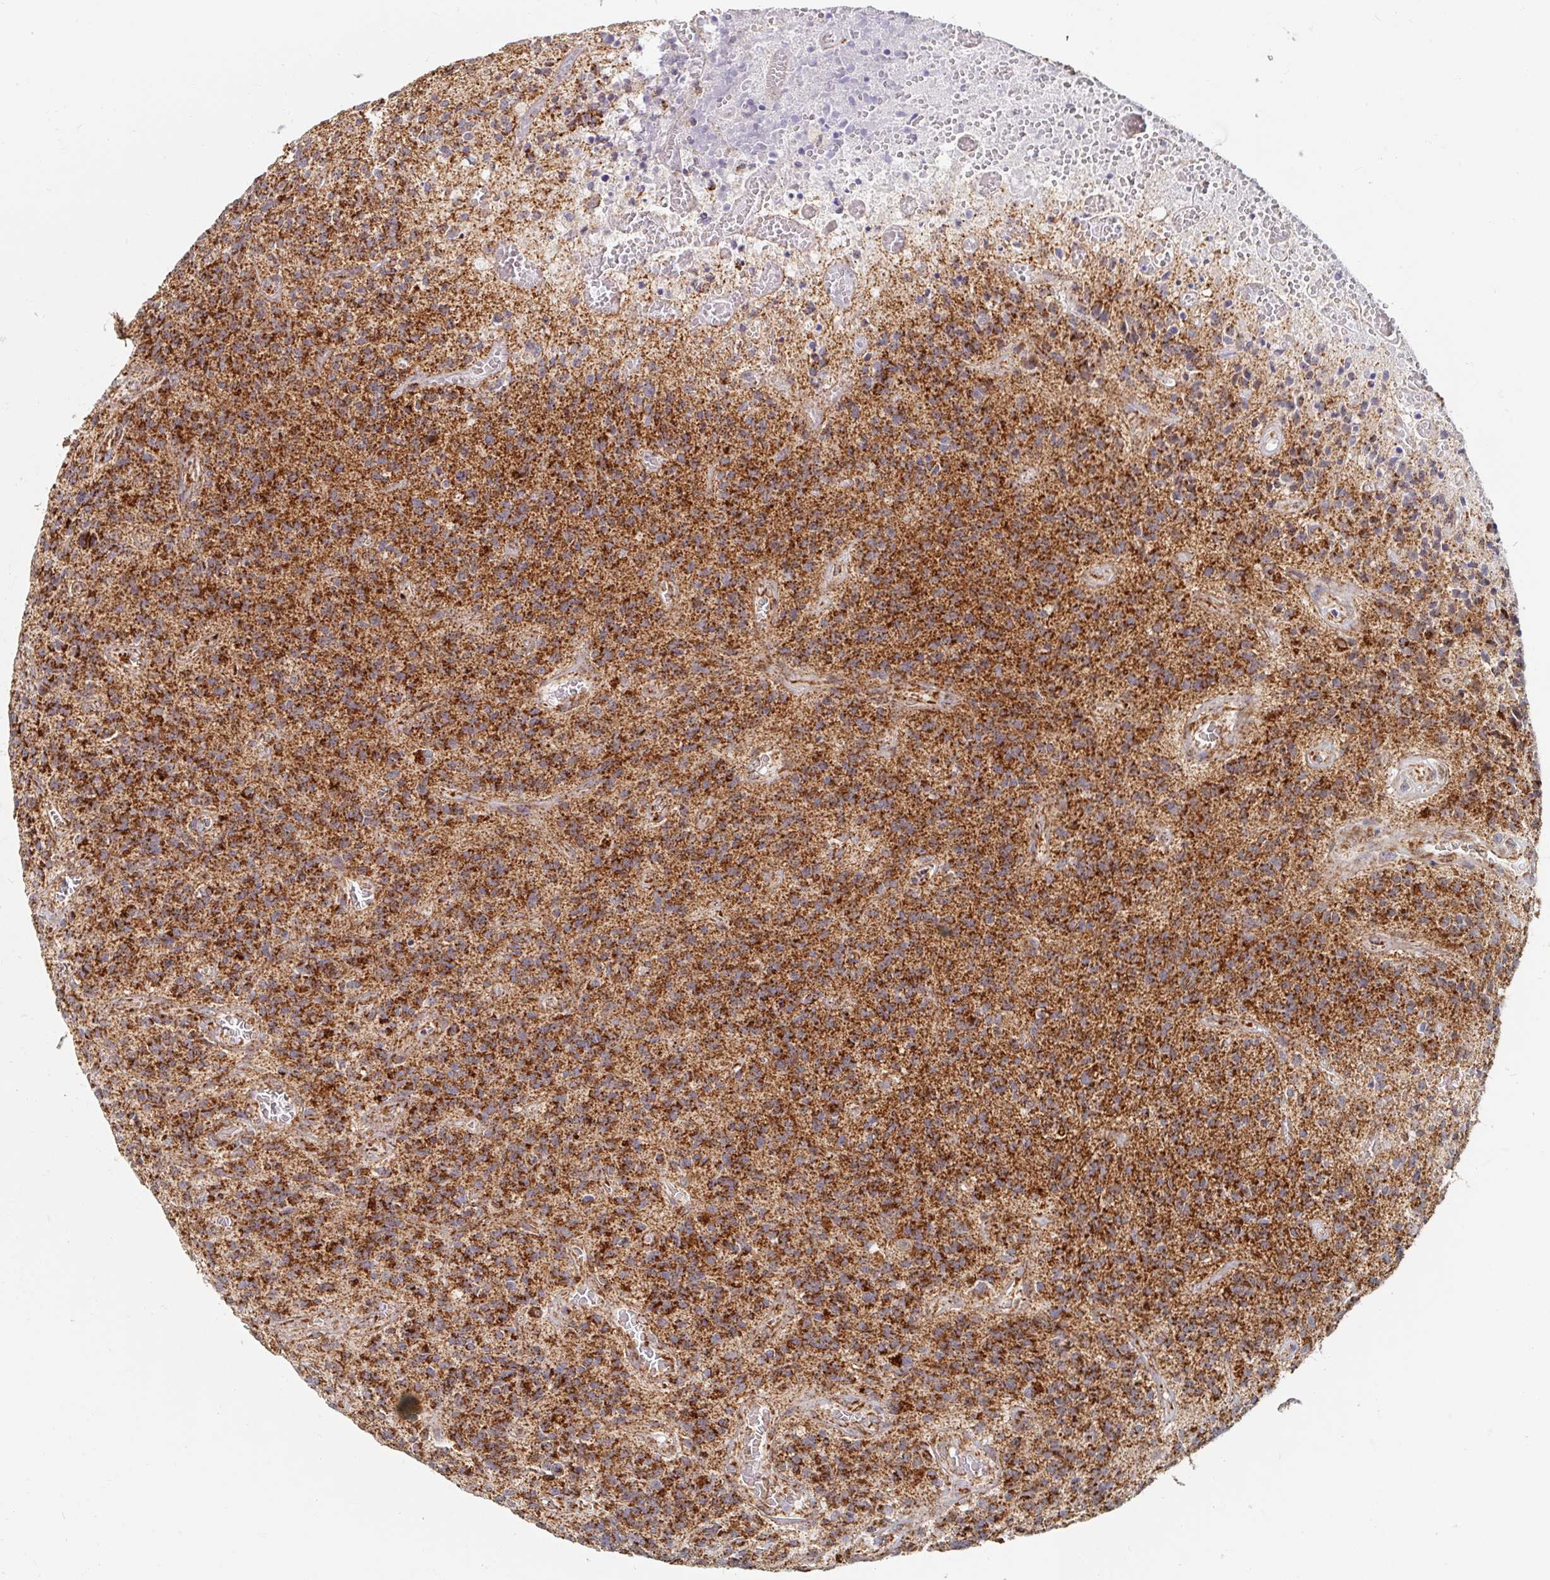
{"staining": {"intensity": "strong", "quantity": ">75%", "location": "cytoplasmic/membranous"}, "tissue": "glioma", "cell_type": "Tumor cells", "image_type": "cancer", "snomed": [{"axis": "morphology", "description": "Glioma, malignant, High grade"}, {"axis": "topography", "description": "Brain"}], "caption": "Immunohistochemical staining of human malignant high-grade glioma reveals high levels of strong cytoplasmic/membranous staining in about >75% of tumor cells. The staining is performed using DAB (3,3'-diaminobenzidine) brown chromogen to label protein expression. The nuclei are counter-stained blue using hematoxylin.", "gene": "MAVS", "patient": {"sex": "male", "age": 76}}